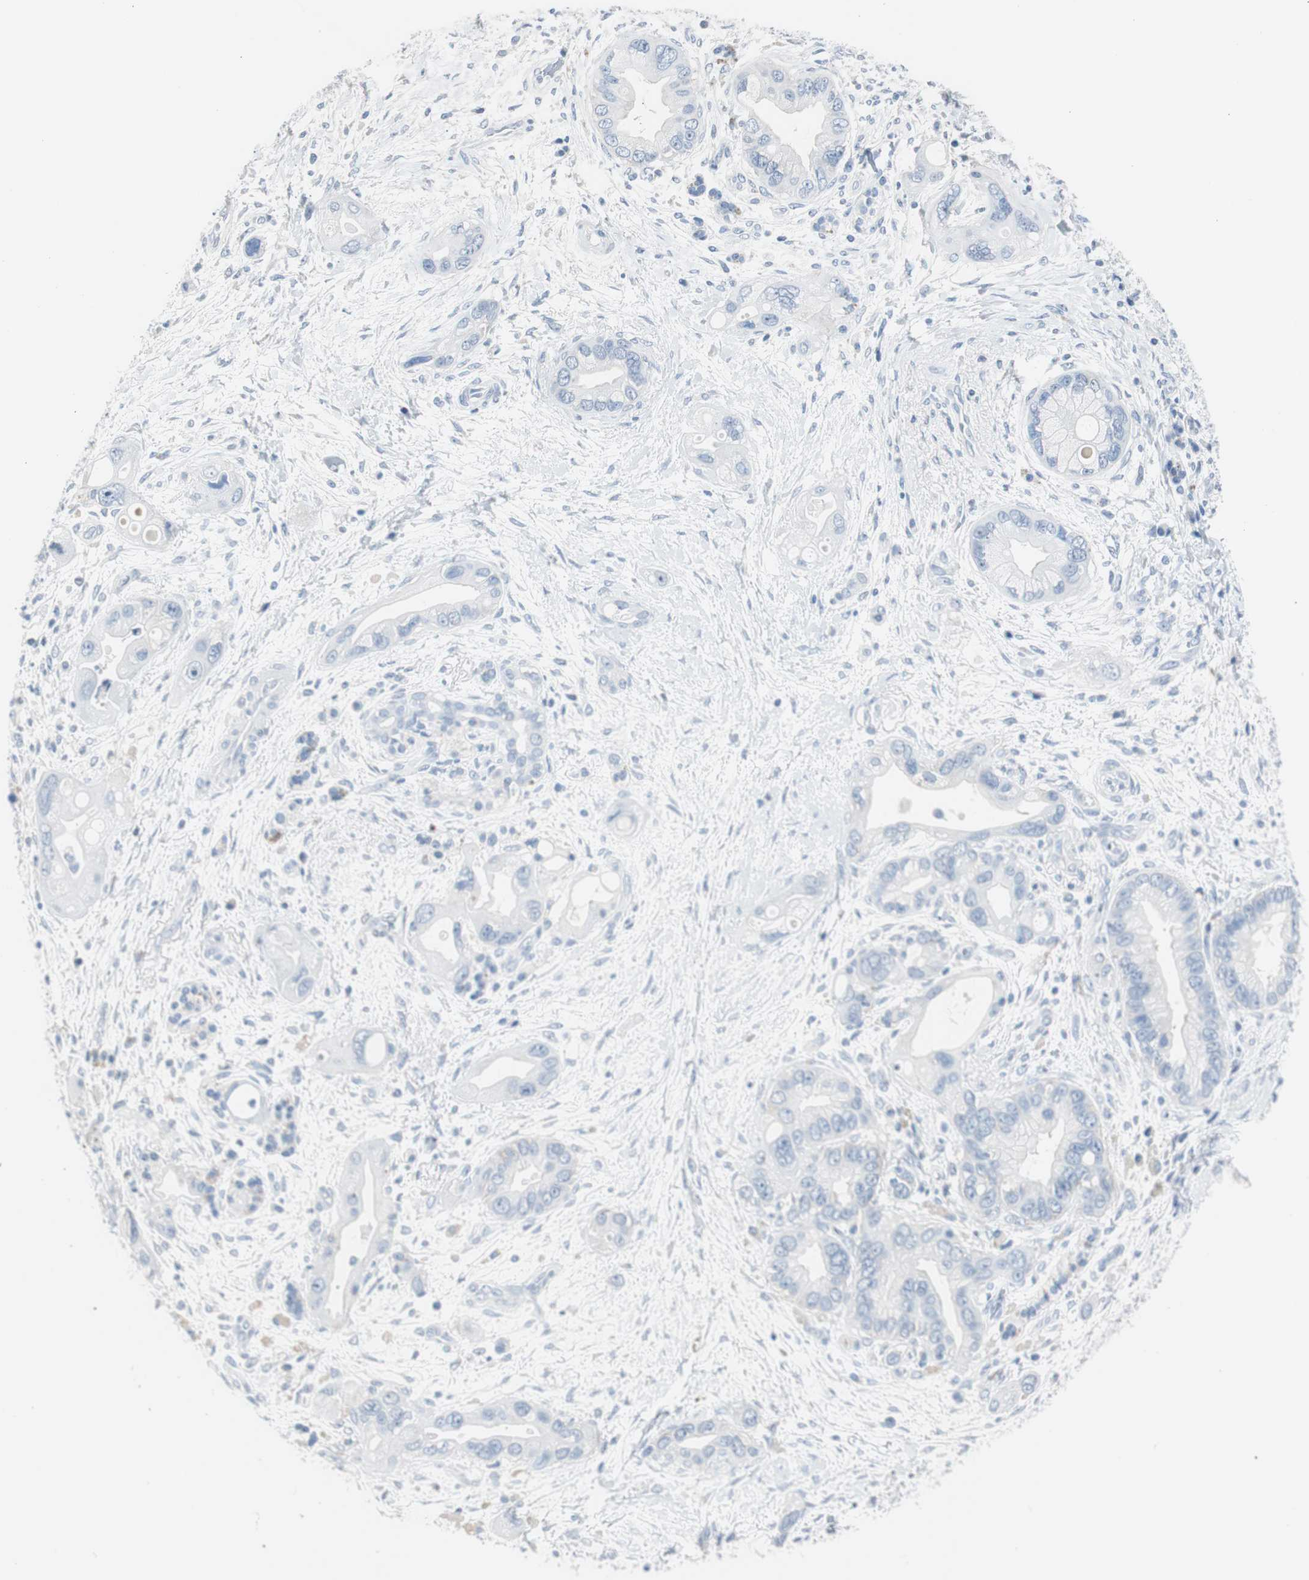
{"staining": {"intensity": "negative", "quantity": "none", "location": "none"}, "tissue": "pancreatic cancer", "cell_type": "Tumor cells", "image_type": "cancer", "snomed": [{"axis": "morphology", "description": "Adenocarcinoma, NOS"}, {"axis": "topography", "description": "Pancreas"}], "caption": "This image is of pancreatic cancer (adenocarcinoma) stained with immunohistochemistry to label a protein in brown with the nuclei are counter-stained blue. There is no positivity in tumor cells.", "gene": "S100A7", "patient": {"sex": "female", "age": 77}}